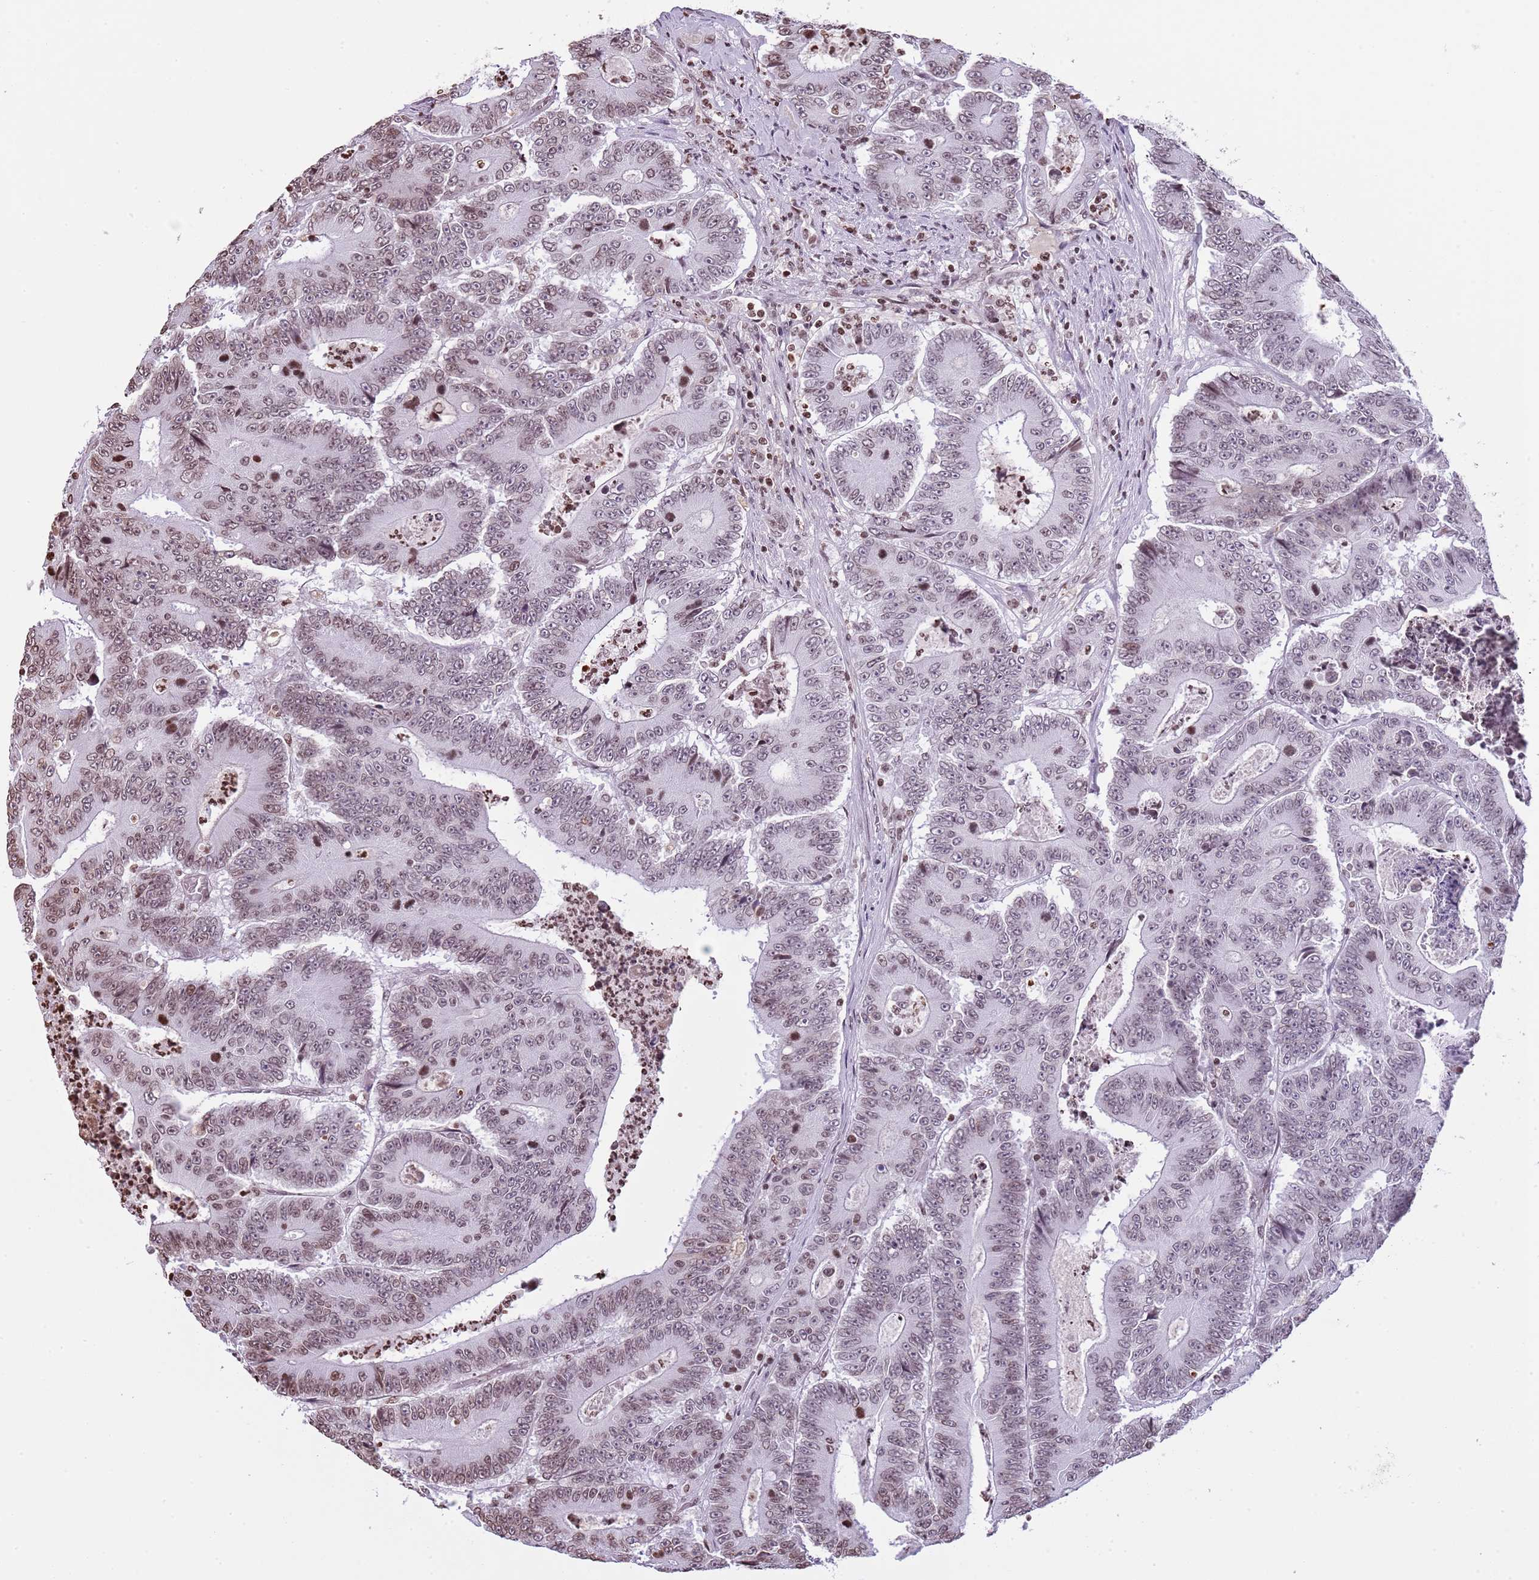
{"staining": {"intensity": "weak", "quantity": "25%-75%", "location": "nuclear"}, "tissue": "colorectal cancer", "cell_type": "Tumor cells", "image_type": "cancer", "snomed": [{"axis": "morphology", "description": "Adenocarcinoma, NOS"}, {"axis": "topography", "description": "Colon"}], "caption": "Immunohistochemical staining of colorectal adenocarcinoma demonstrates low levels of weak nuclear protein staining in about 25%-75% of tumor cells. Immunohistochemistry (ihc) stains the protein in brown and the nuclei are stained blue.", "gene": "KPNA3", "patient": {"sex": "male", "age": 83}}